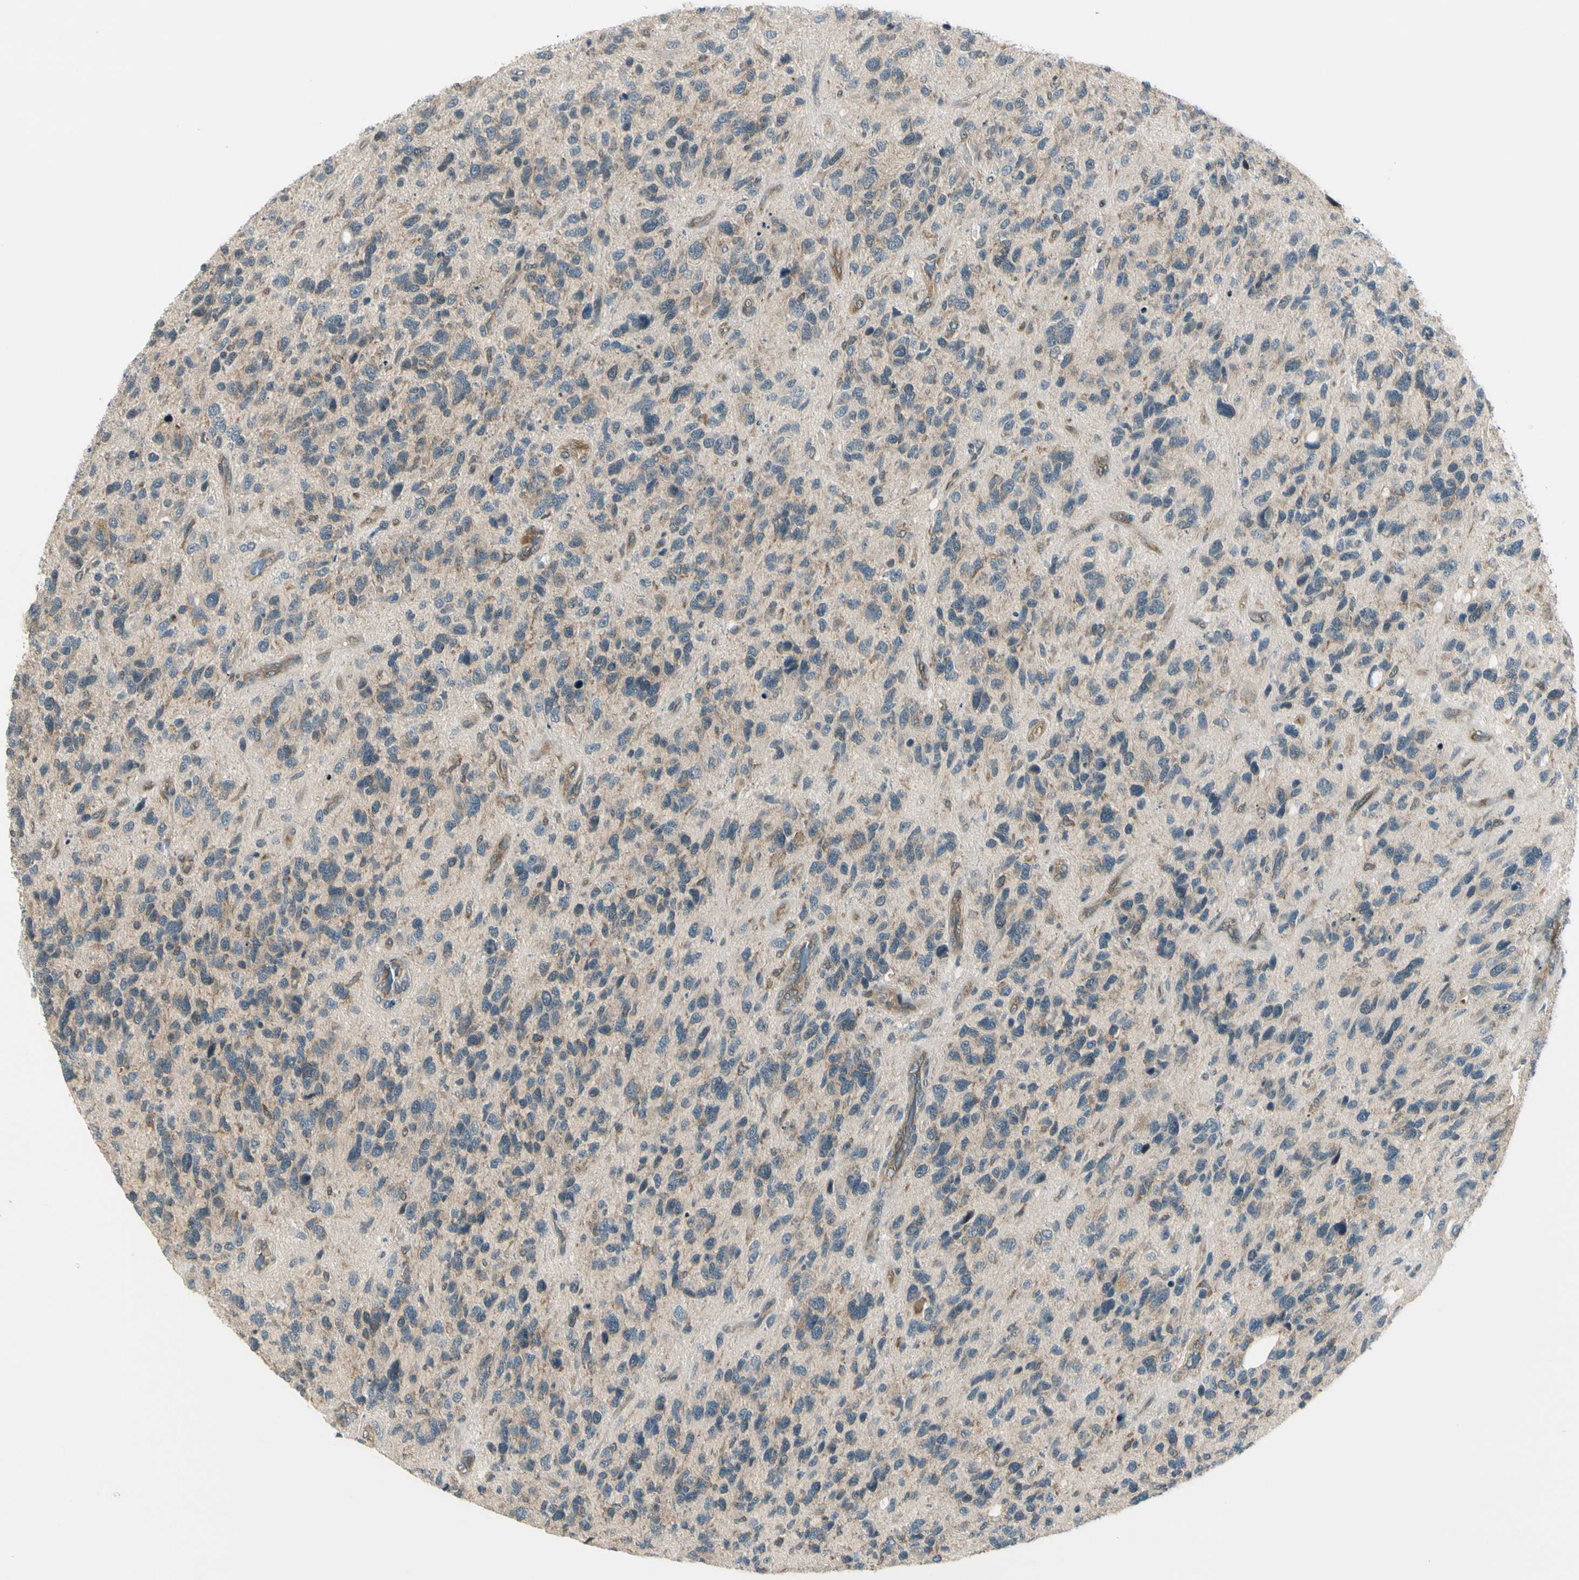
{"staining": {"intensity": "weak", "quantity": "<25%", "location": "cytoplasmic/membranous"}, "tissue": "glioma", "cell_type": "Tumor cells", "image_type": "cancer", "snomed": [{"axis": "morphology", "description": "Glioma, malignant, High grade"}, {"axis": "topography", "description": "Brain"}], "caption": "Tumor cells show no significant expression in glioma. (IHC, brightfield microscopy, high magnification).", "gene": "SVBP", "patient": {"sex": "female", "age": 58}}